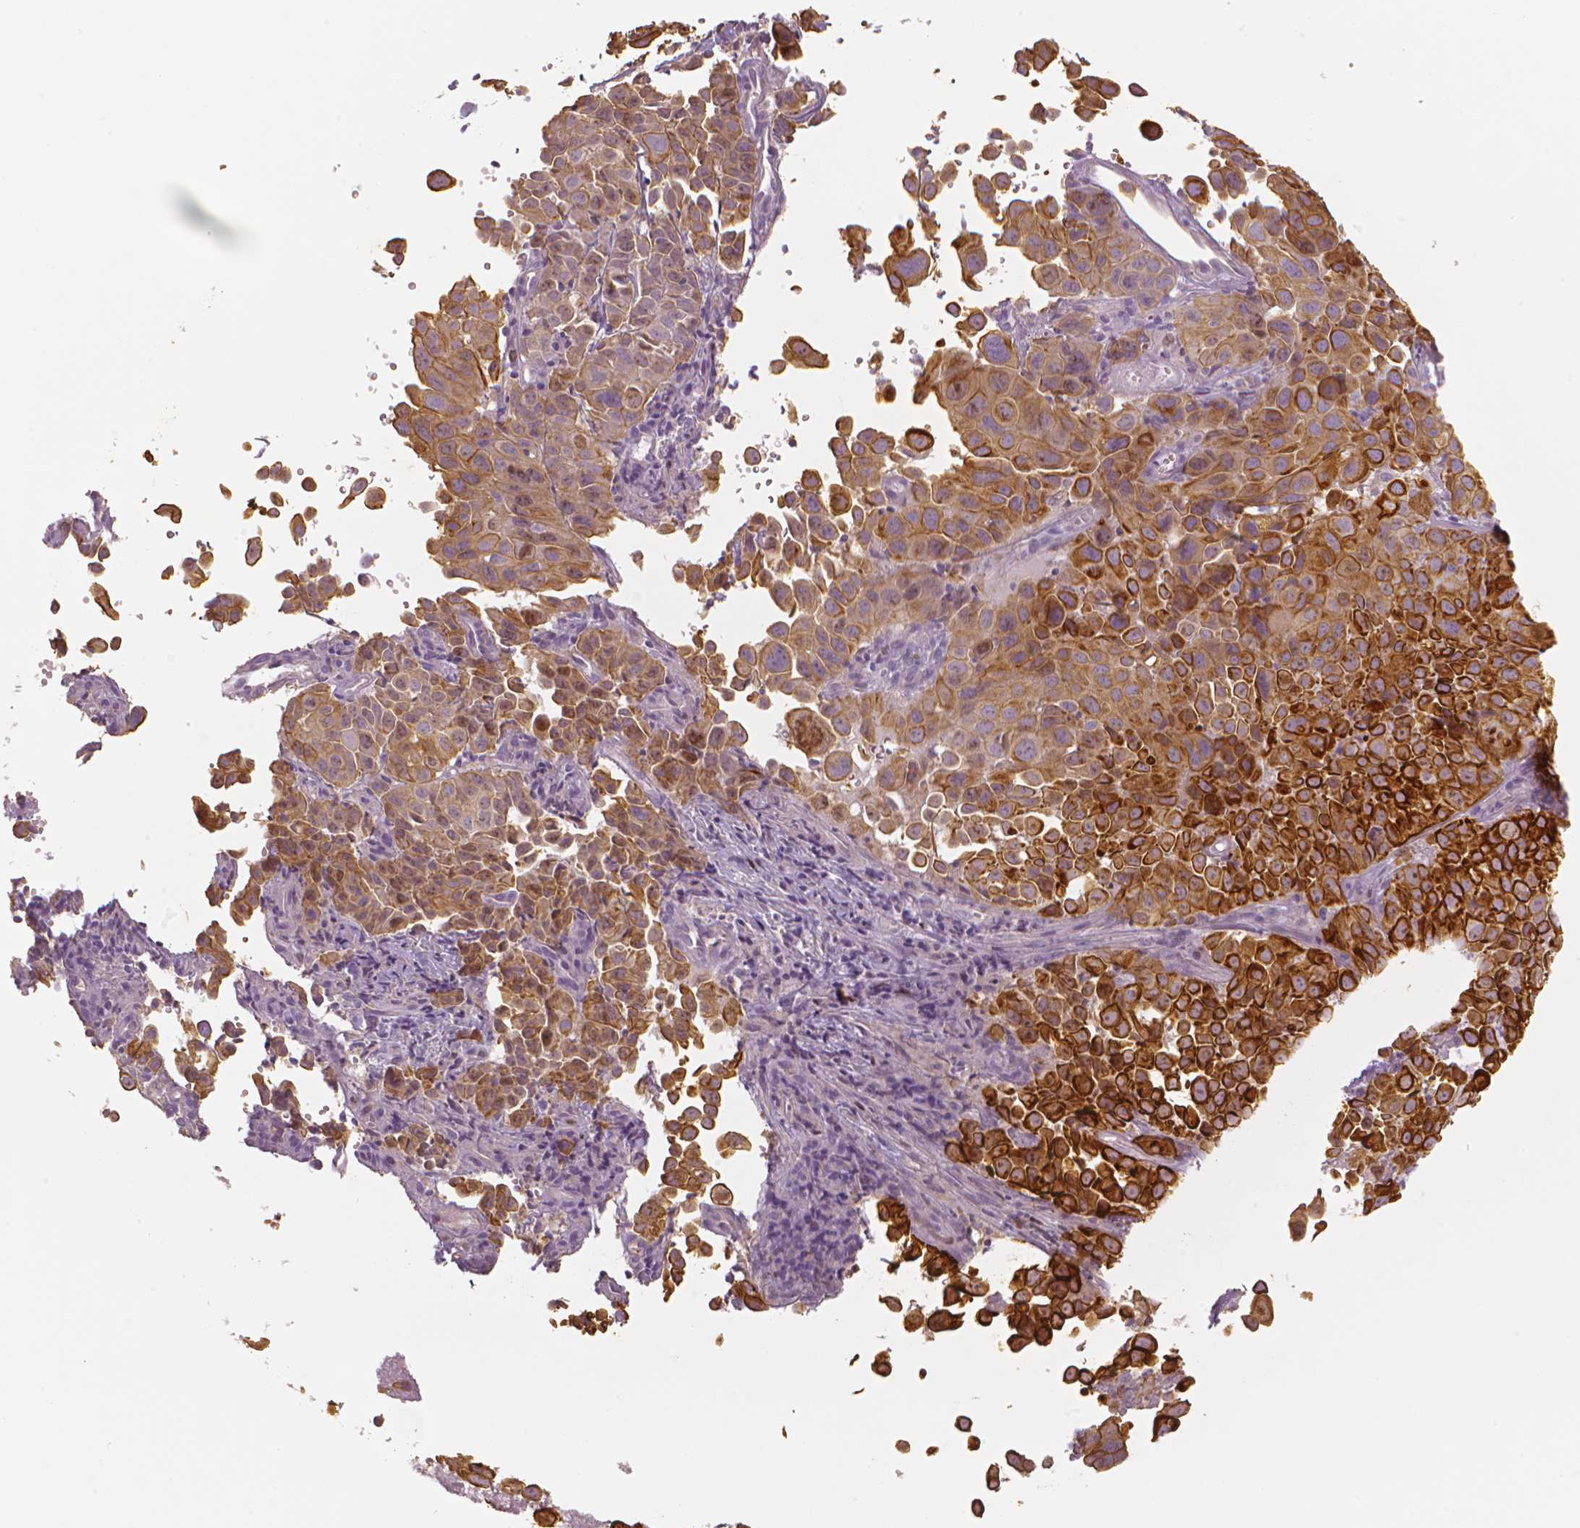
{"staining": {"intensity": "strong", "quantity": "25%-75%", "location": "cytoplasmic/membranous"}, "tissue": "cervical cancer", "cell_type": "Tumor cells", "image_type": "cancer", "snomed": [{"axis": "morphology", "description": "Squamous cell carcinoma, NOS"}, {"axis": "topography", "description": "Cervix"}], "caption": "This photomicrograph demonstrates immunohistochemistry staining of human cervical cancer, with high strong cytoplasmic/membranous staining in approximately 25%-75% of tumor cells.", "gene": "MKI67", "patient": {"sex": "female", "age": 55}}